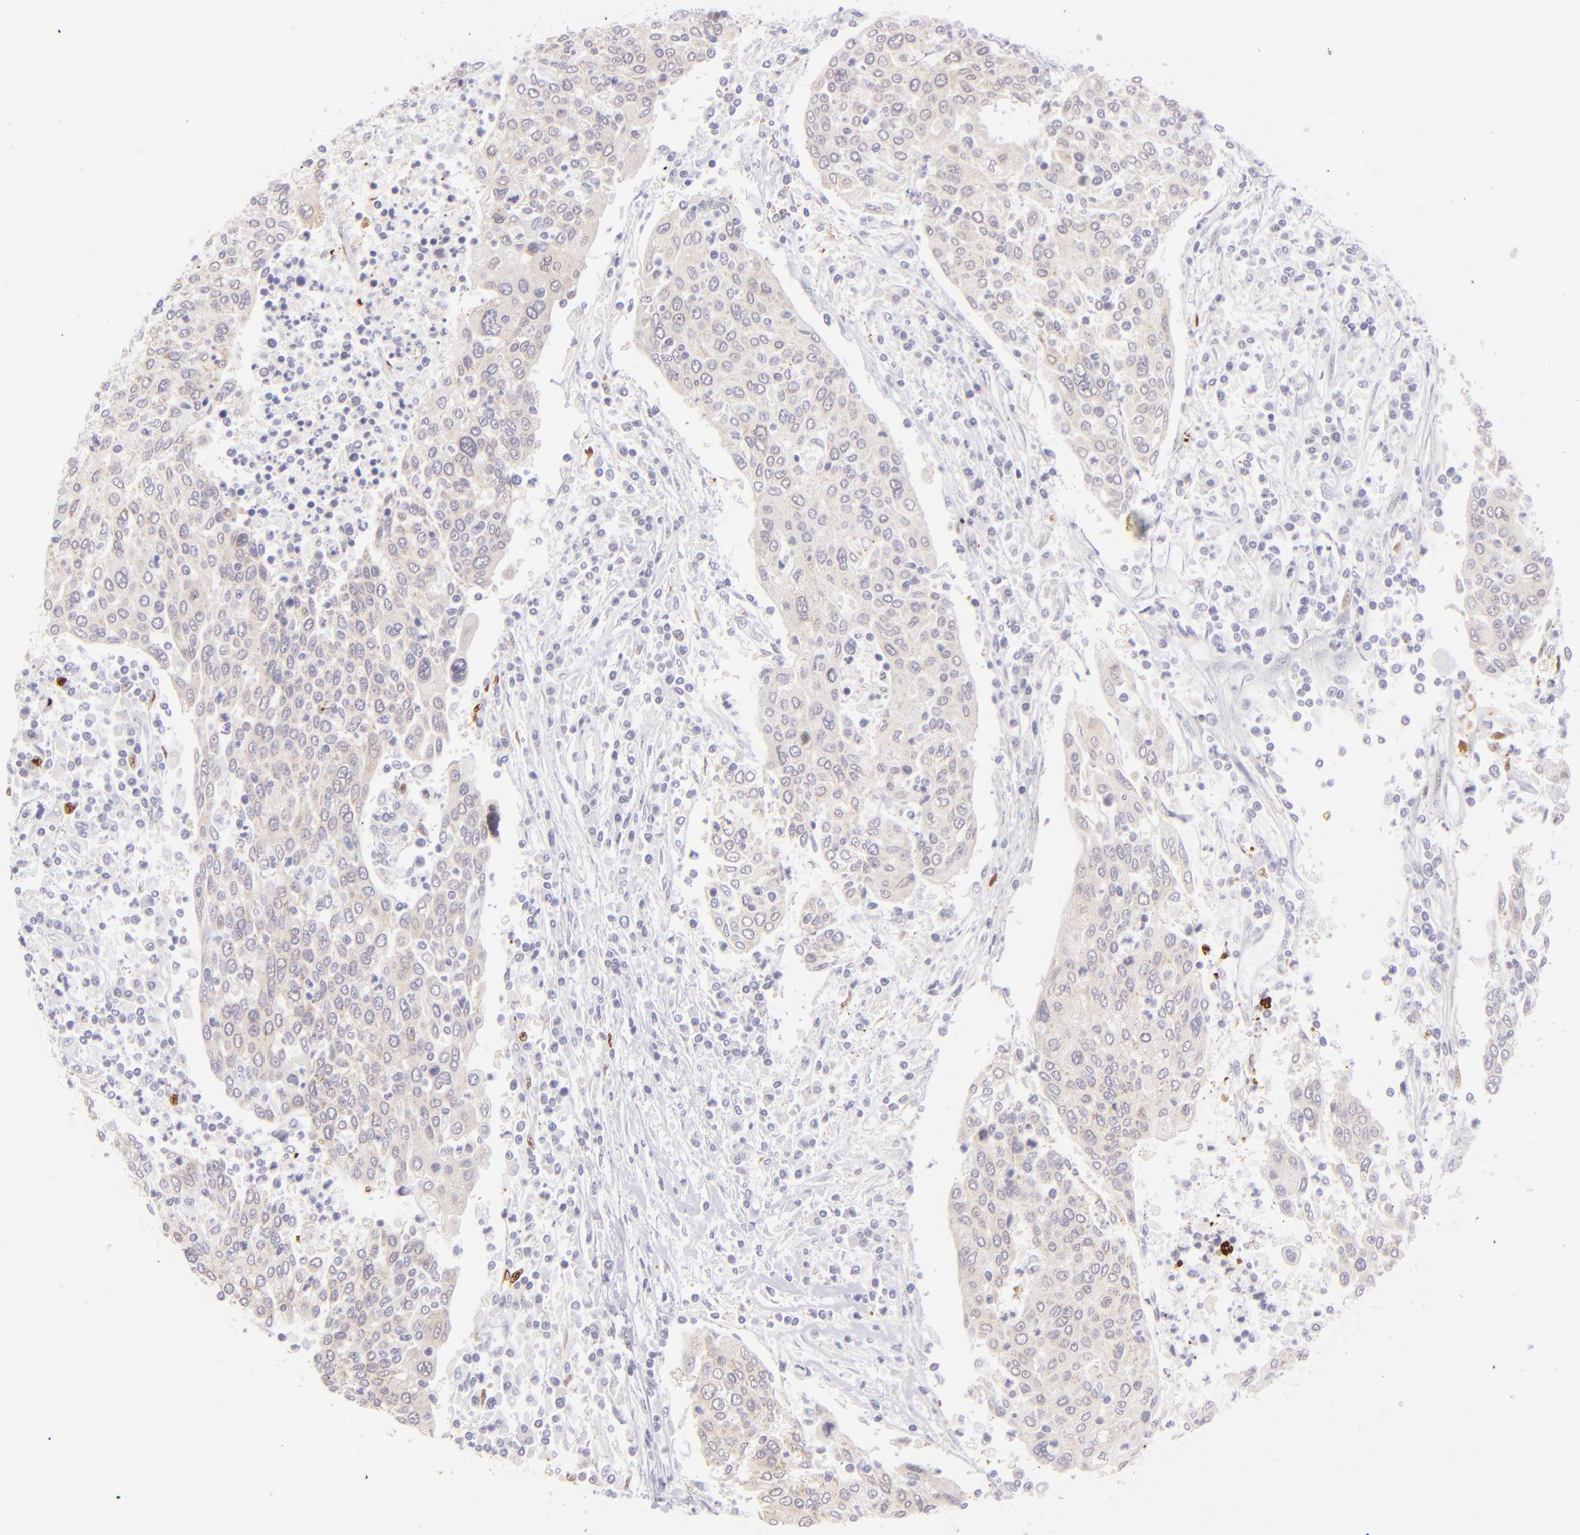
{"staining": {"intensity": "weak", "quantity": ">75%", "location": "cytoplasmic/membranous"}, "tissue": "cervical cancer", "cell_type": "Tumor cells", "image_type": "cancer", "snomed": [{"axis": "morphology", "description": "Squamous cell carcinoma, NOS"}, {"axis": "topography", "description": "Cervix"}], "caption": "Human cervical squamous cell carcinoma stained for a protein (brown) displays weak cytoplasmic/membranous positive positivity in approximately >75% of tumor cells.", "gene": "SH2D4A", "patient": {"sex": "female", "age": 40}}